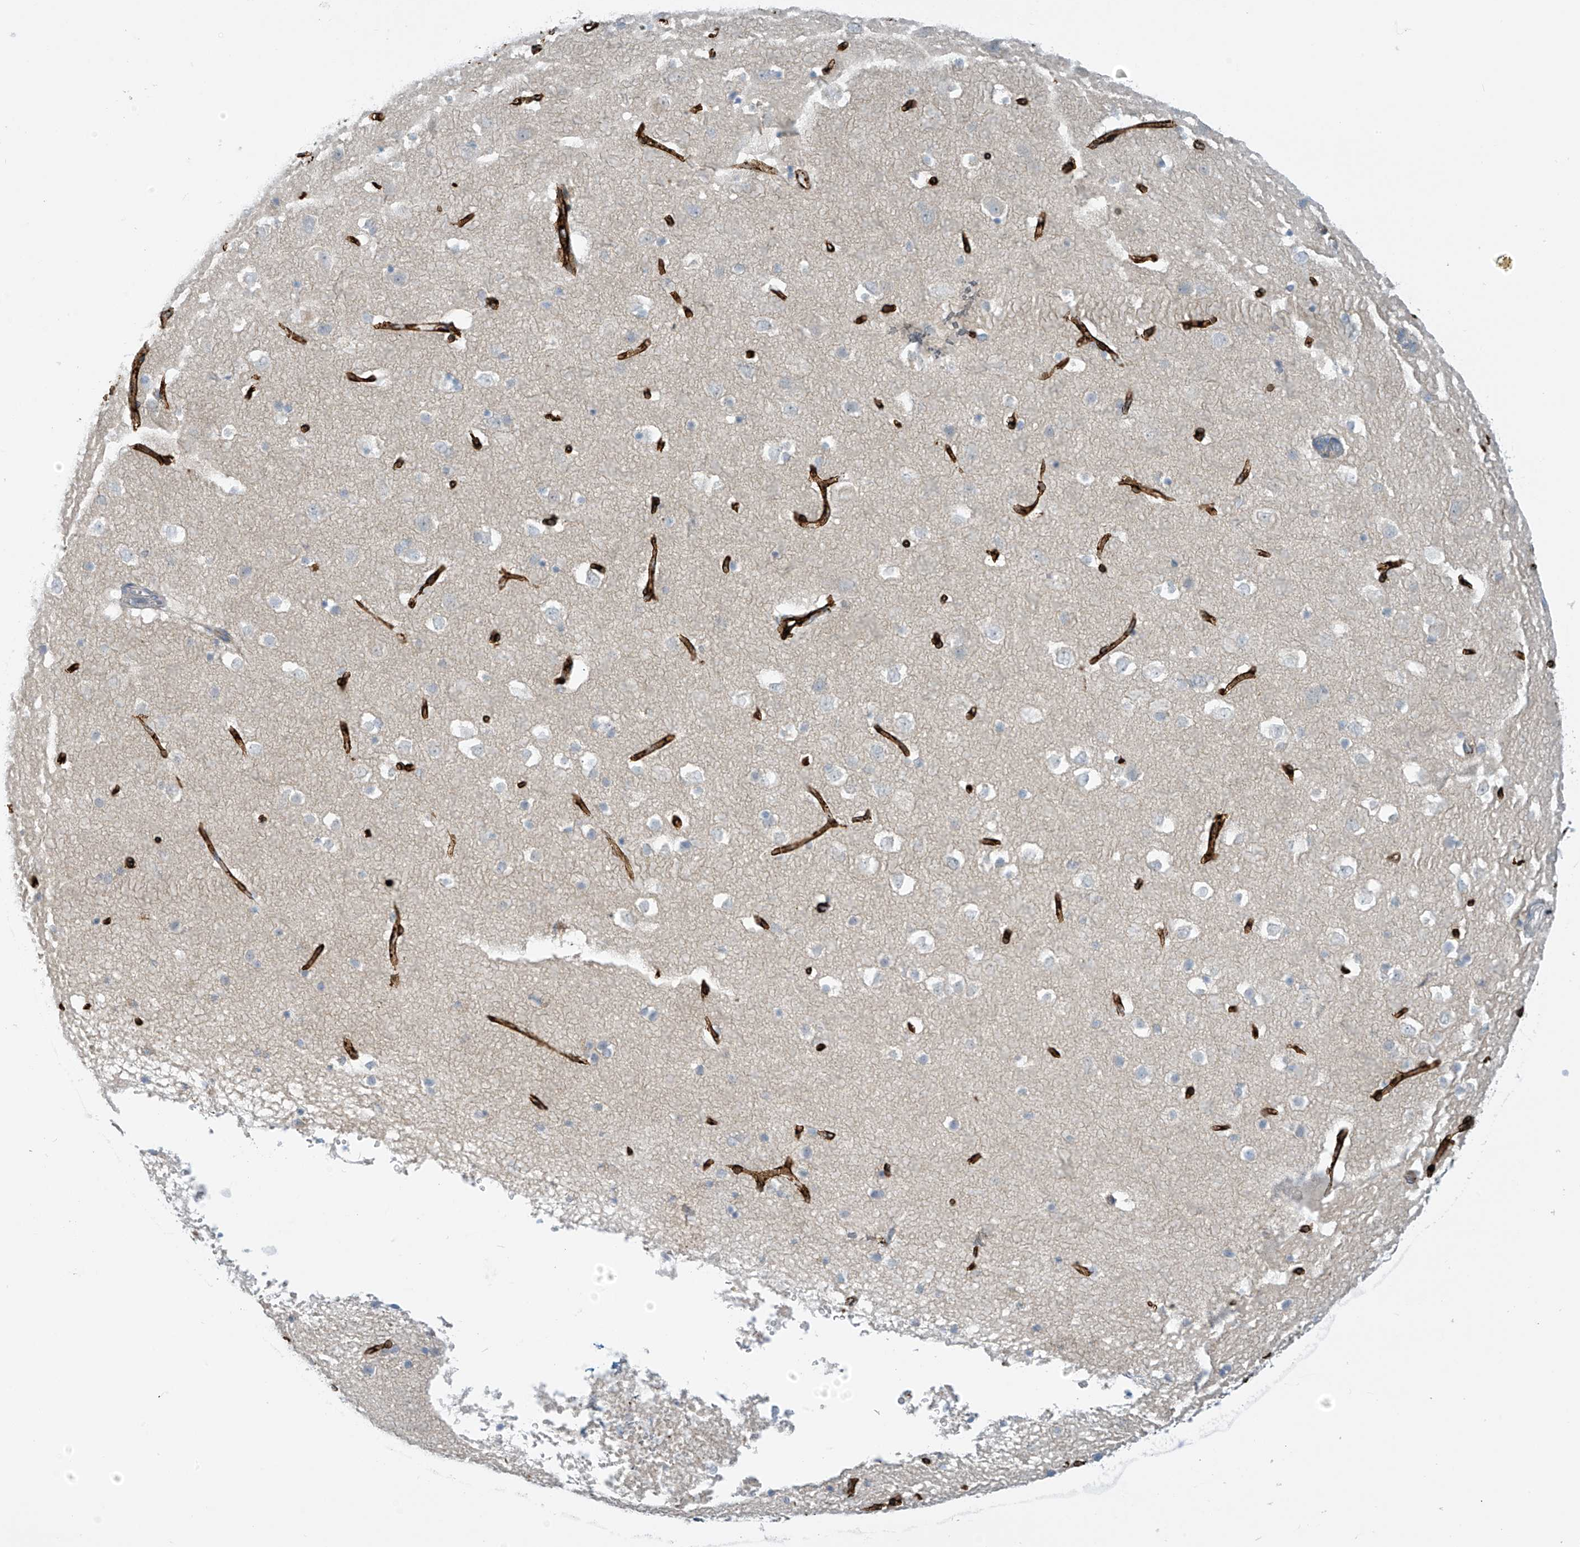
{"staining": {"intensity": "strong", "quantity": ">75%", "location": "cytoplasmic/membranous"}, "tissue": "cerebral cortex", "cell_type": "Endothelial cells", "image_type": "normal", "snomed": [{"axis": "morphology", "description": "Normal tissue, NOS"}, {"axis": "topography", "description": "Cerebral cortex"}], "caption": "Immunohistochemistry of unremarkable human cerebral cortex displays high levels of strong cytoplasmic/membranous staining in approximately >75% of endothelial cells.", "gene": "SLC6A12", "patient": {"sex": "male", "age": 54}}